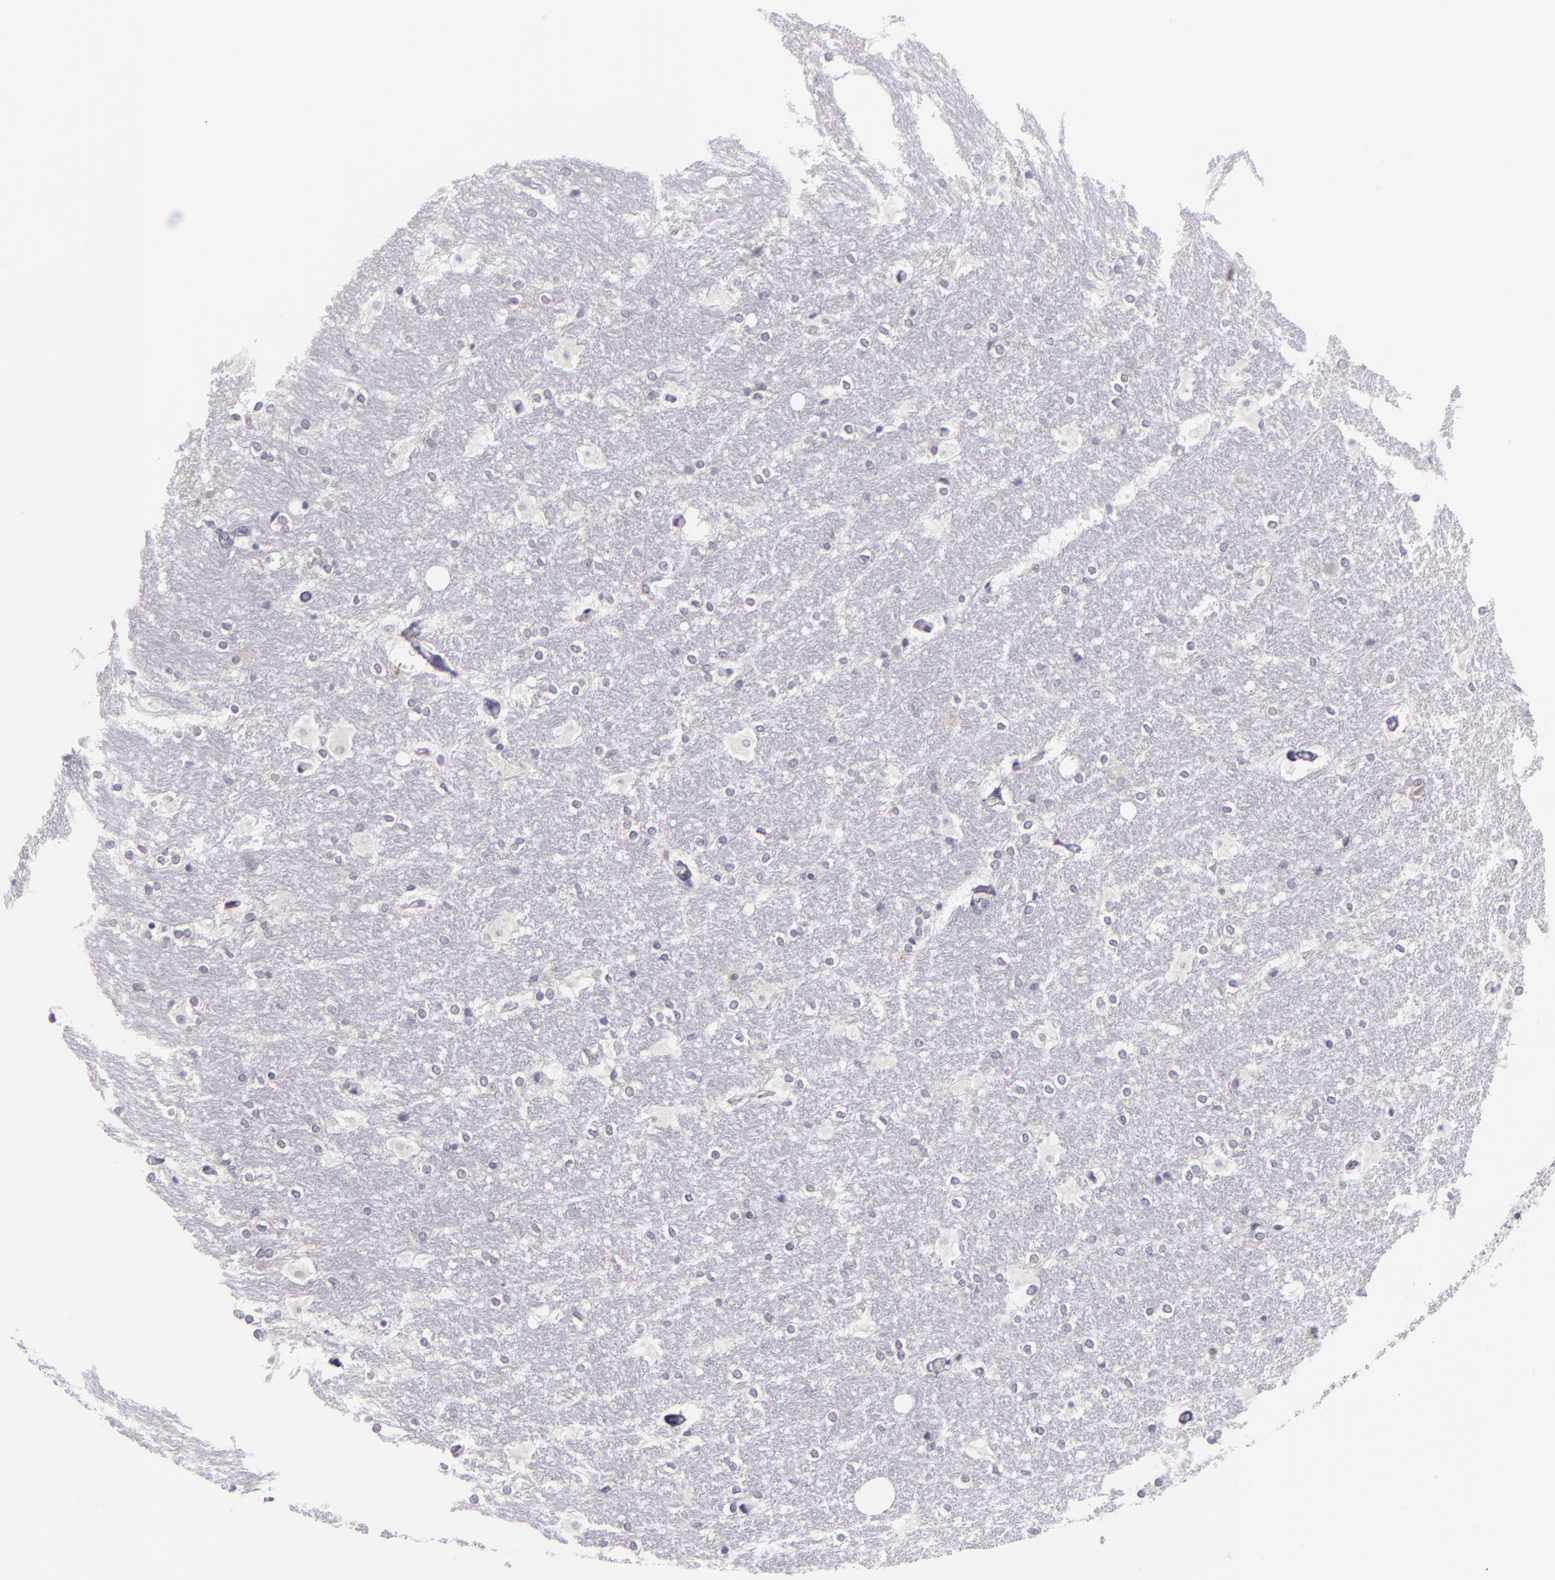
{"staining": {"intensity": "negative", "quantity": "none", "location": "none"}, "tissue": "hippocampus", "cell_type": "Glial cells", "image_type": "normal", "snomed": [{"axis": "morphology", "description": "Normal tissue, NOS"}, {"axis": "topography", "description": "Hippocampus"}], "caption": "IHC image of benign hippocampus stained for a protein (brown), which displays no staining in glial cells.", "gene": "HSP90AA1", "patient": {"sex": "female", "age": 19}}